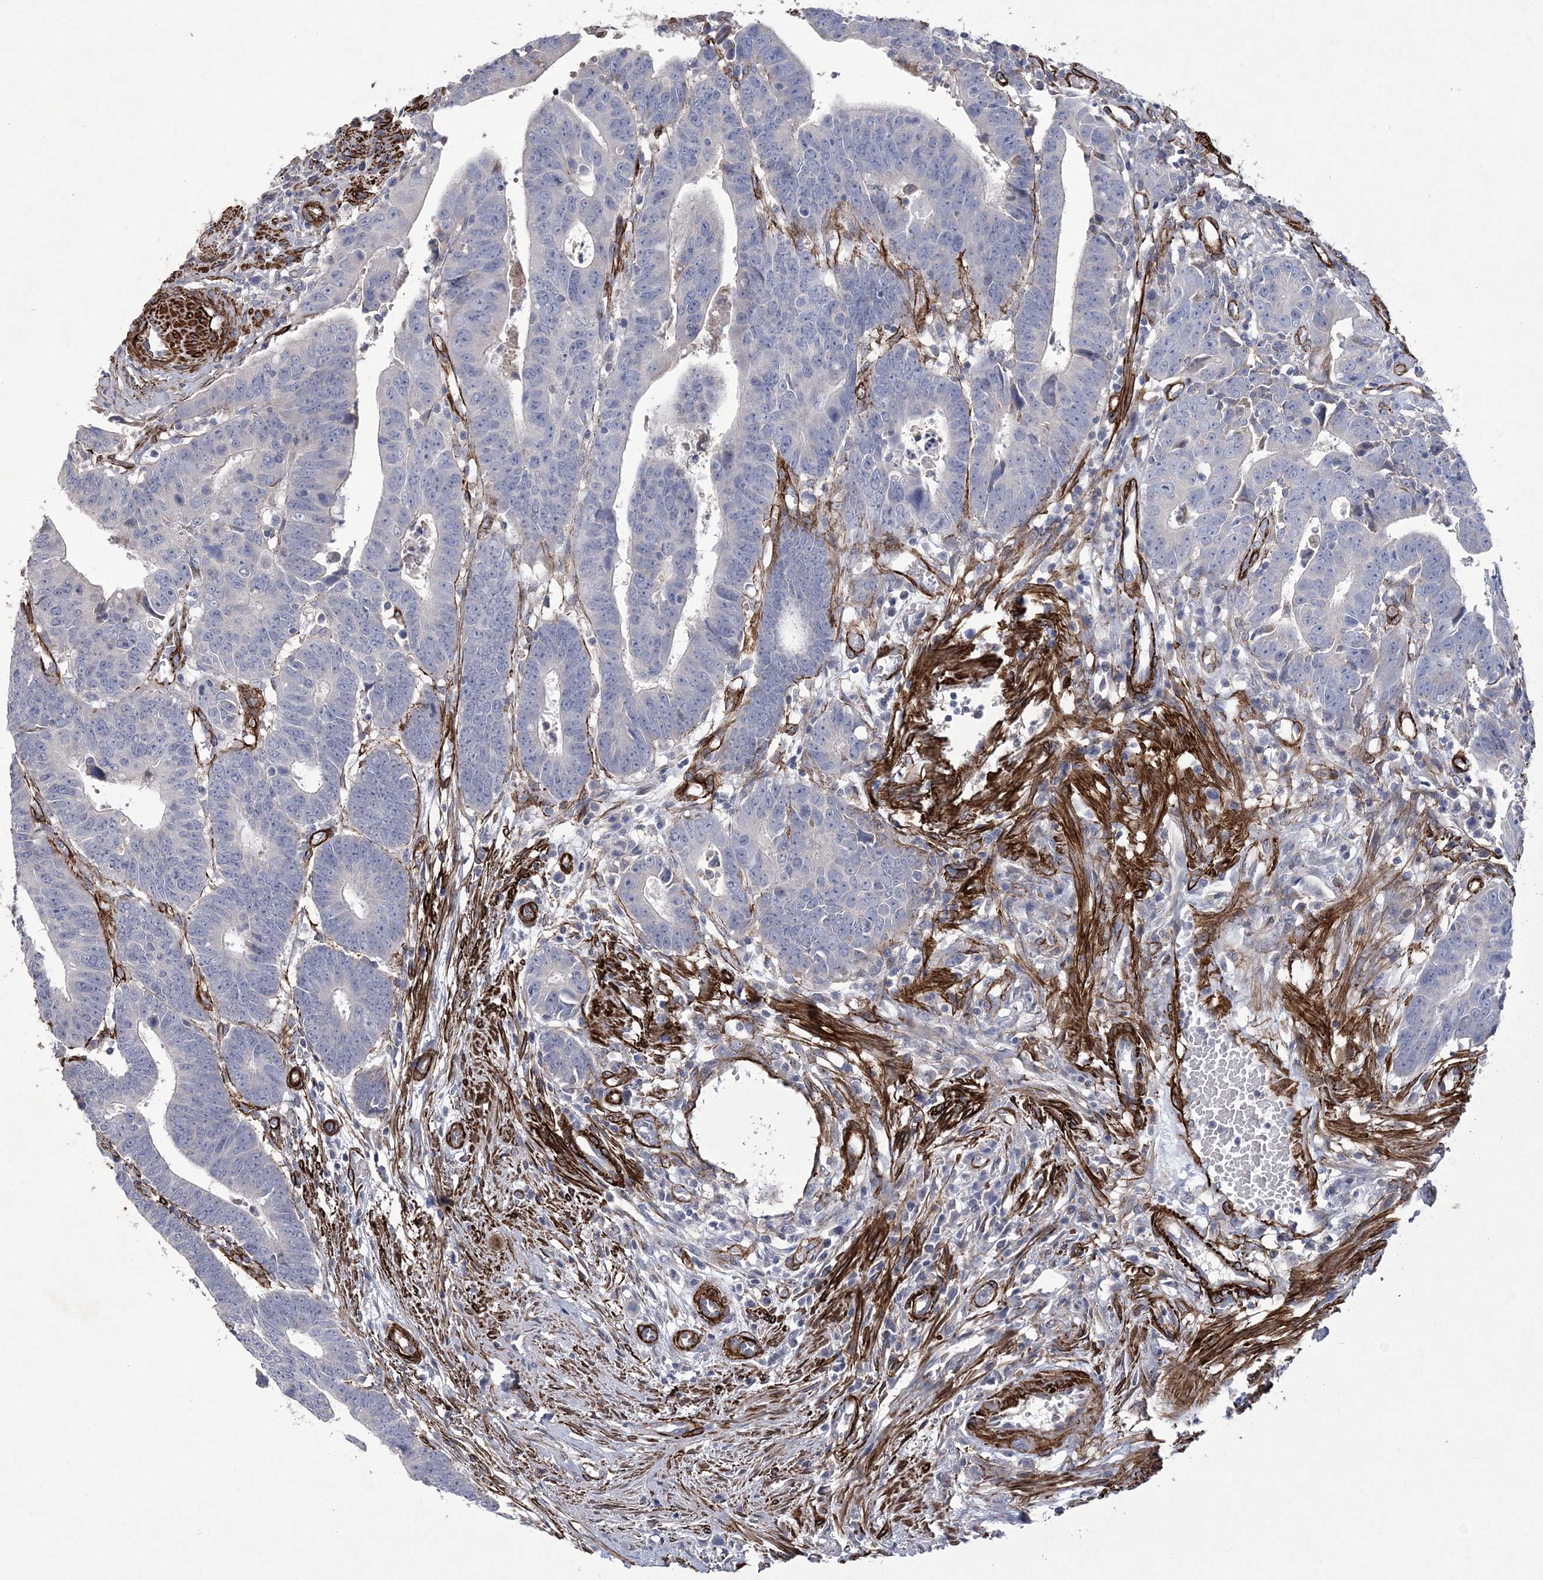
{"staining": {"intensity": "negative", "quantity": "none", "location": "none"}, "tissue": "colorectal cancer", "cell_type": "Tumor cells", "image_type": "cancer", "snomed": [{"axis": "morphology", "description": "Adenocarcinoma, NOS"}, {"axis": "topography", "description": "Rectum"}], "caption": "High magnification brightfield microscopy of adenocarcinoma (colorectal) stained with DAB (brown) and counterstained with hematoxylin (blue): tumor cells show no significant staining.", "gene": "ARSJ", "patient": {"sex": "female", "age": 65}}